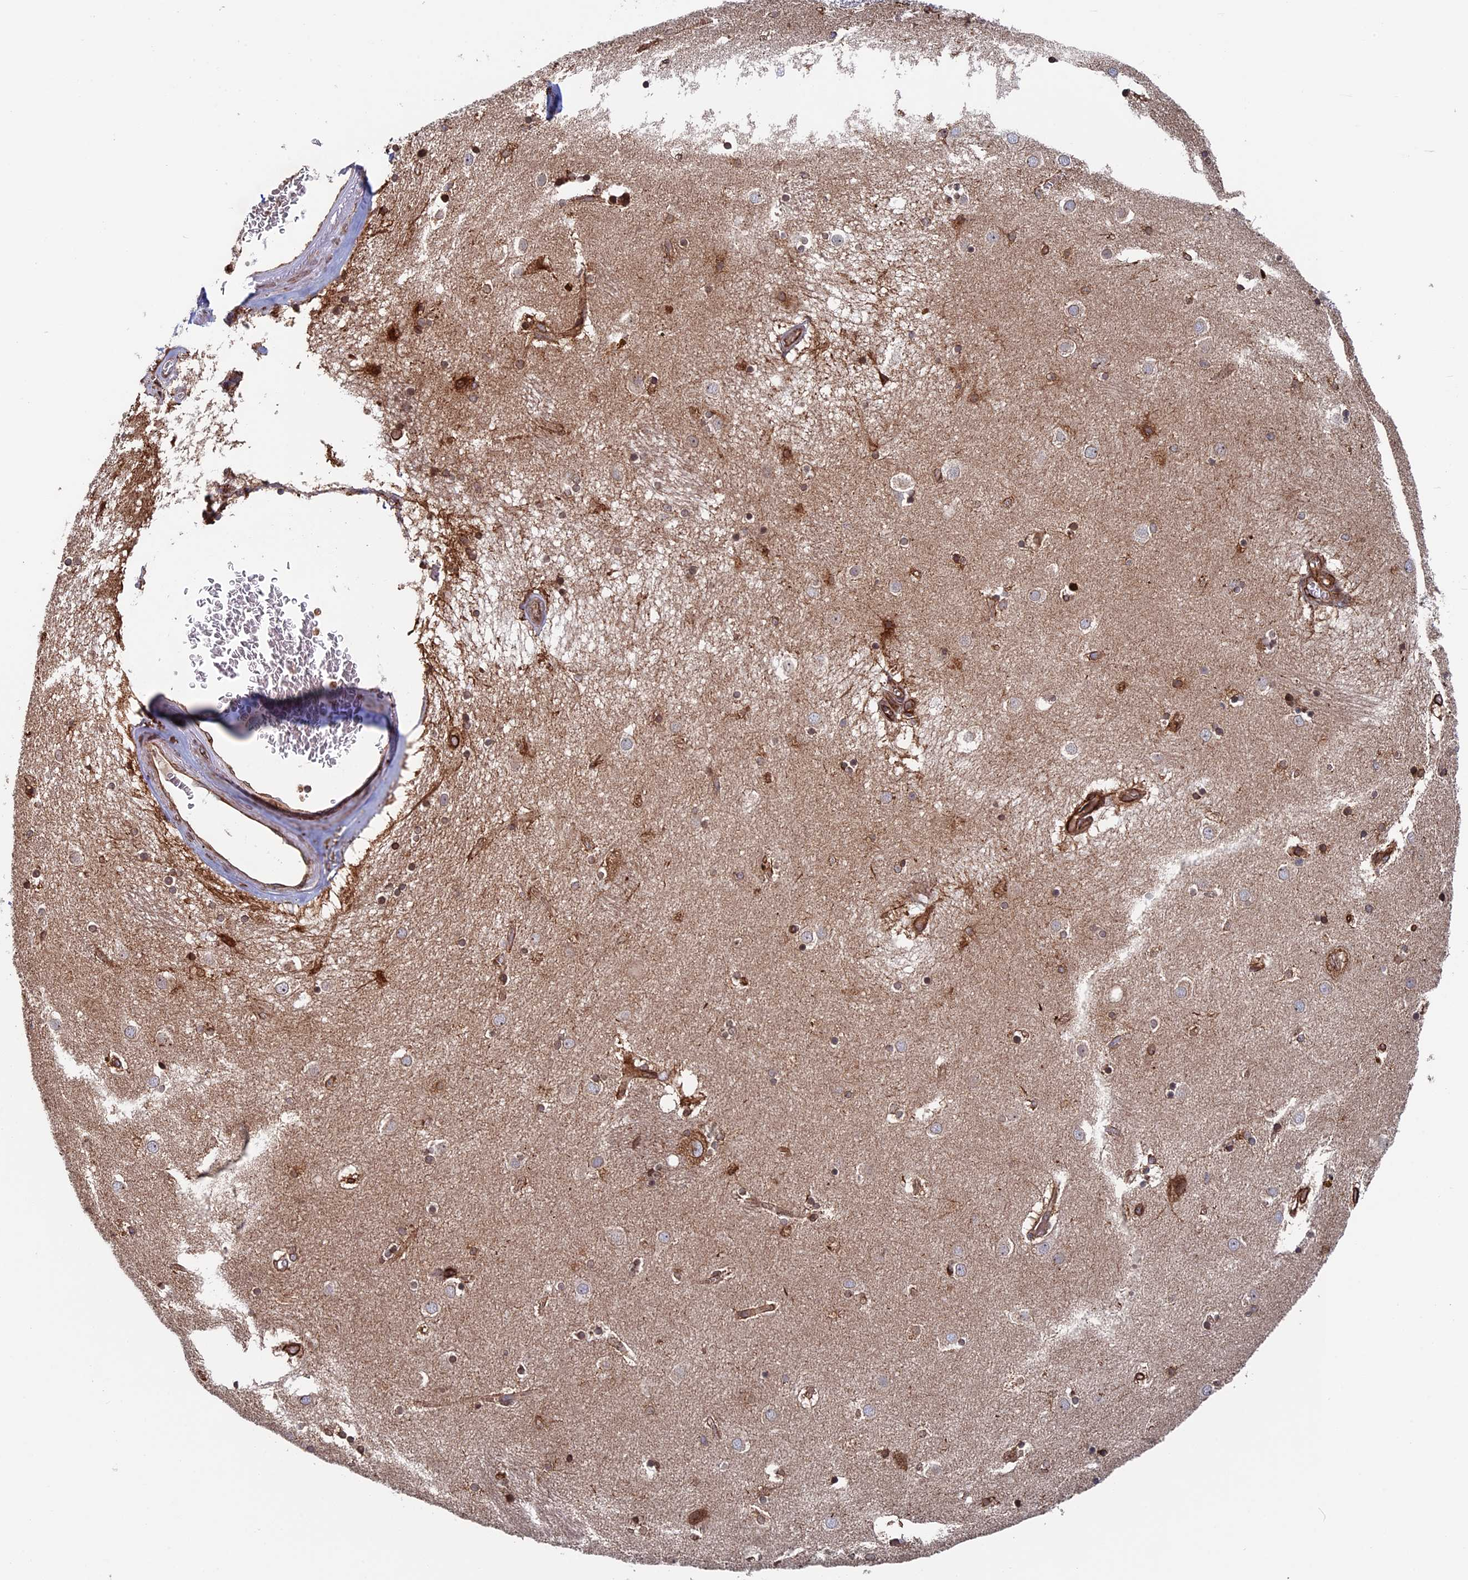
{"staining": {"intensity": "strong", "quantity": "<25%", "location": "cytoplasmic/membranous"}, "tissue": "caudate", "cell_type": "Glial cells", "image_type": "normal", "snomed": [{"axis": "morphology", "description": "Normal tissue, NOS"}, {"axis": "topography", "description": "Lateral ventricle wall"}], "caption": "Glial cells display medium levels of strong cytoplasmic/membranous positivity in approximately <25% of cells in benign caudate.", "gene": "RPUSD1", "patient": {"sex": "male", "age": 70}}